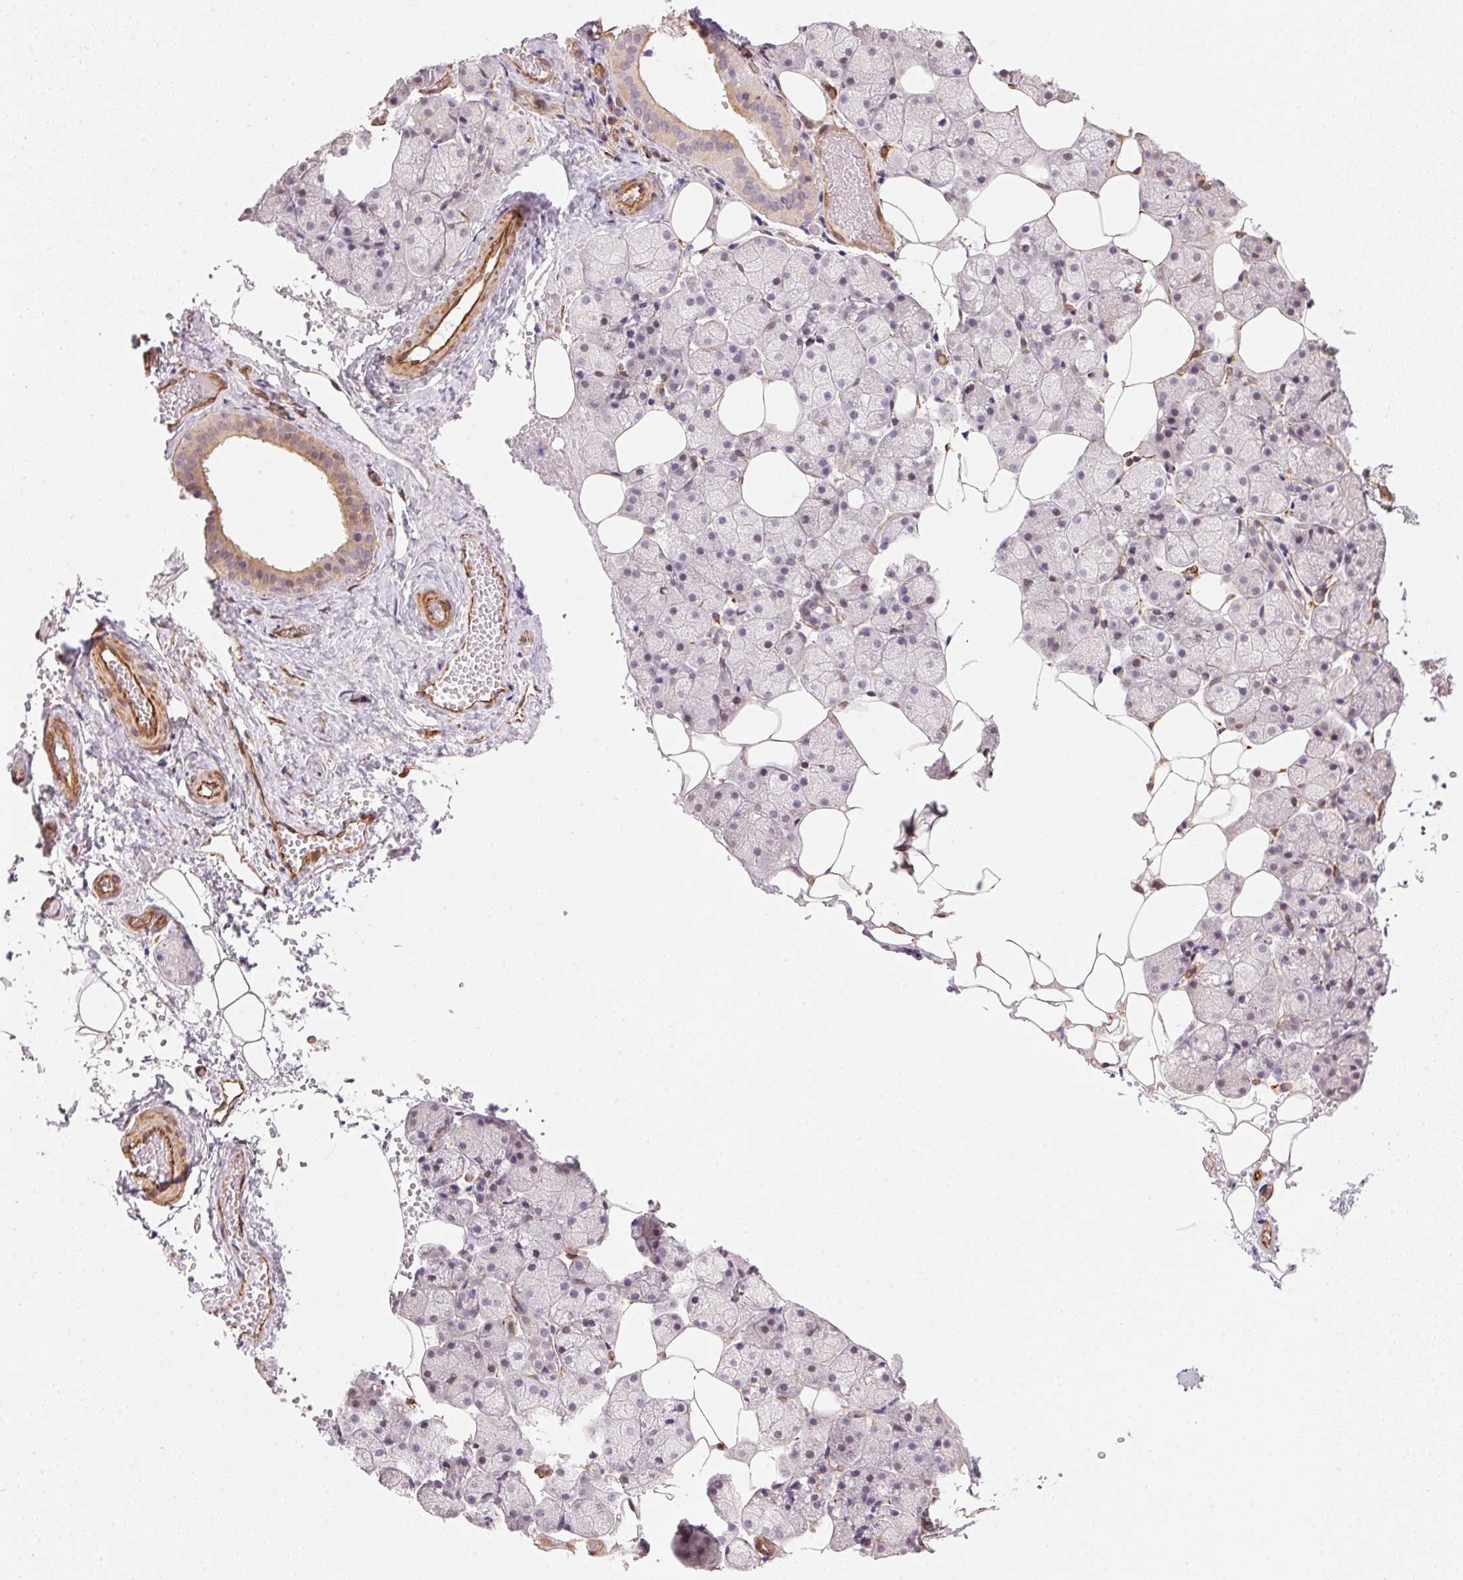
{"staining": {"intensity": "weak", "quantity": "<25%", "location": "cytoplasmic/membranous"}, "tissue": "salivary gland", "cell_type": "Glandular cells", "image_type": "normal", "snomed": [{"axis": "morphology", "description": "Normal tissue, NOS"}, {"axis": "topography", "description": "Salivary gland"}], "caption": "This is an immunohistochemistry (IHC) image of normal salivary gland. There is no expression in glandular cells.", "gene": "FOXR2", "patient": {"sex": "male", "age": 38}}